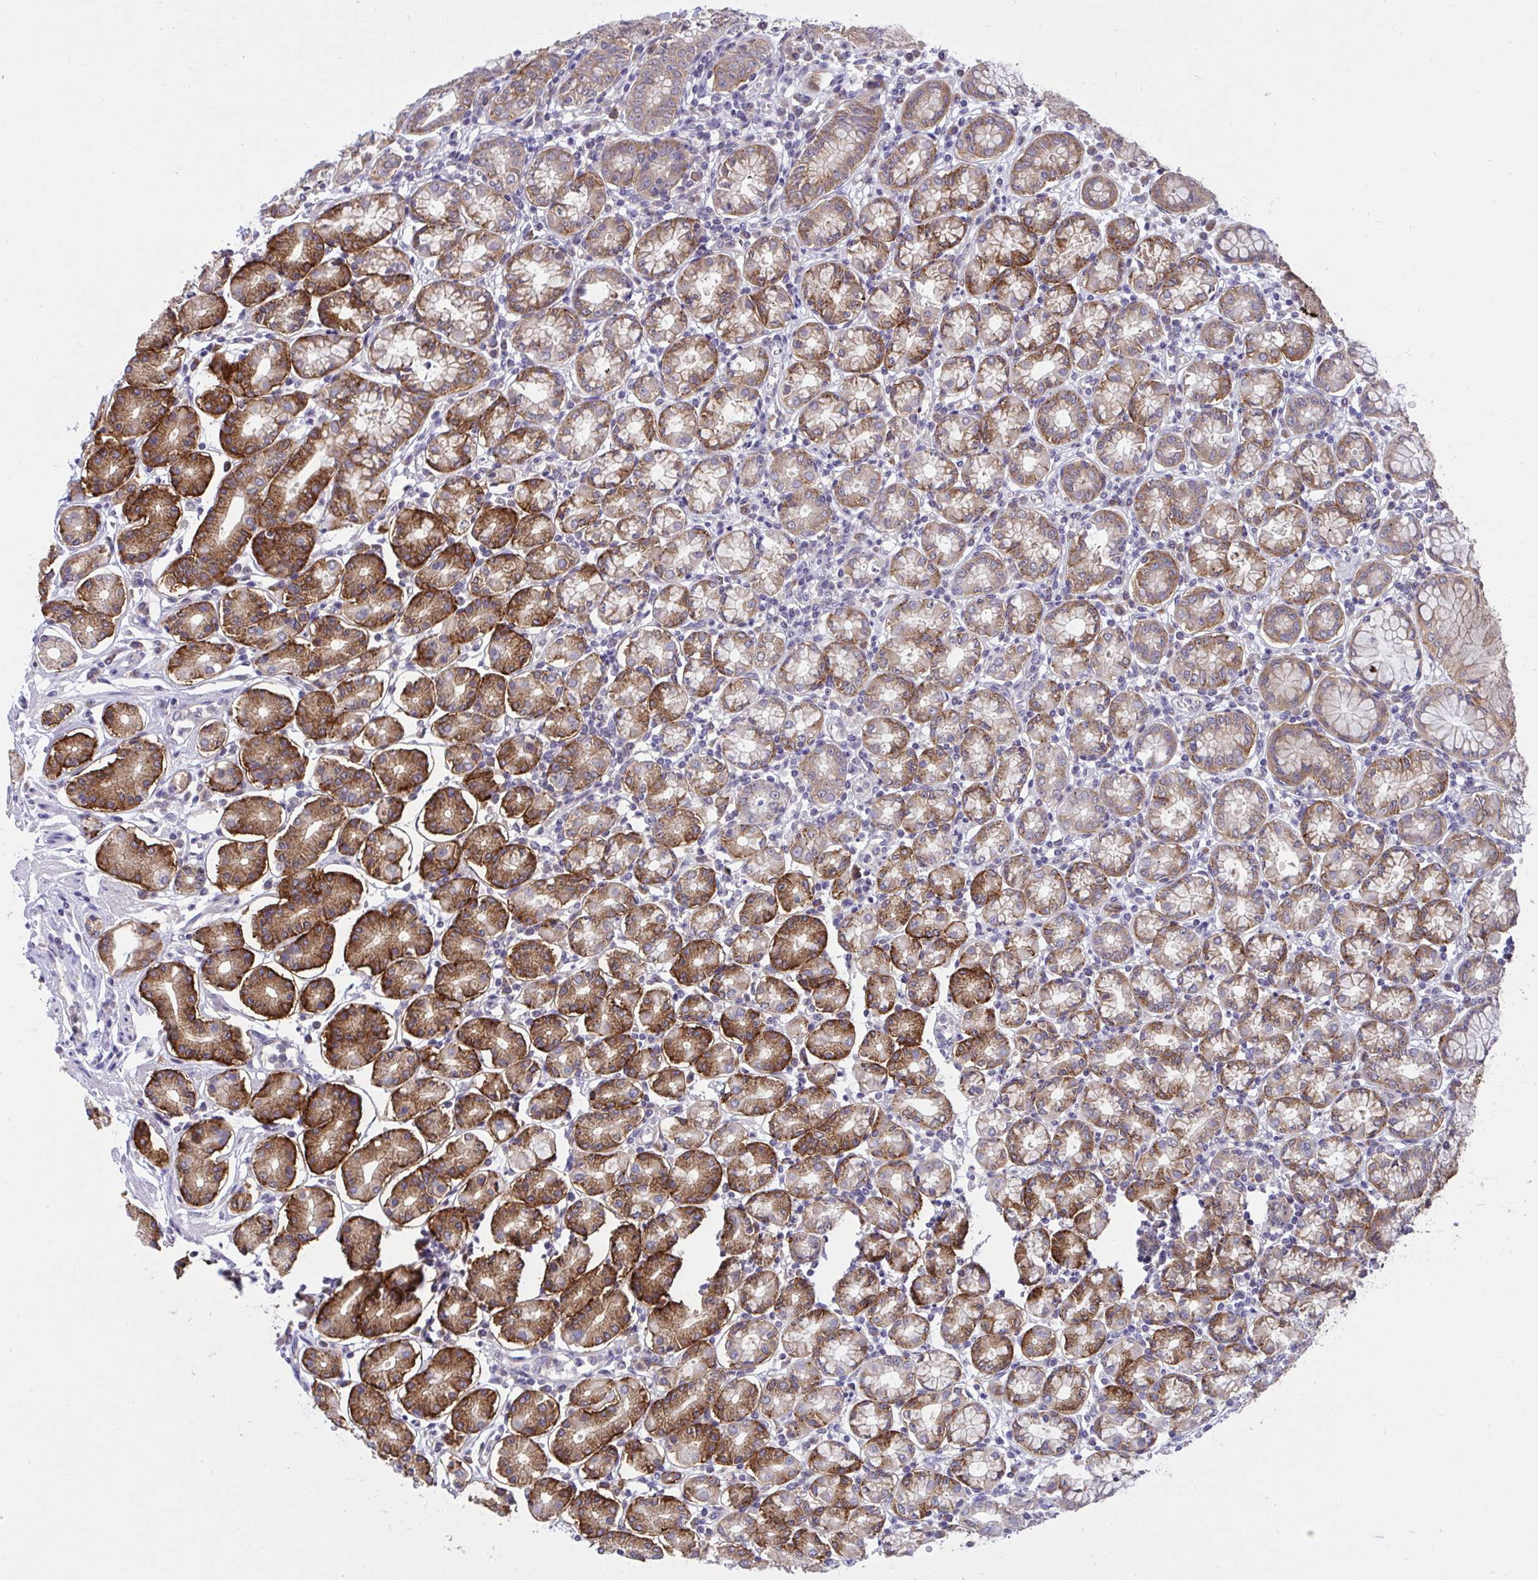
{"staining": {"intensity": "strong", "quantity": "25%-75%", "location": "cytoplasmic/membranous"}, "tissue": "stomach", "cell_type": "Glandular cells", "image_type": "normal", "snomed": [{"axis": "morphology", "description": "Normal tissue, NOS"}, {"axis": "topography", "description": "Stomach"}], "caption": "IHC photomicrograph of unremarkable human stomach stained for a protein (brown), which reveals high levels of strong cytoplasmic/membranous expression in about 25%-75% of glandular cells.", "gene": "TMEM41A", "patient": {"sex": "female", "age": 62}}